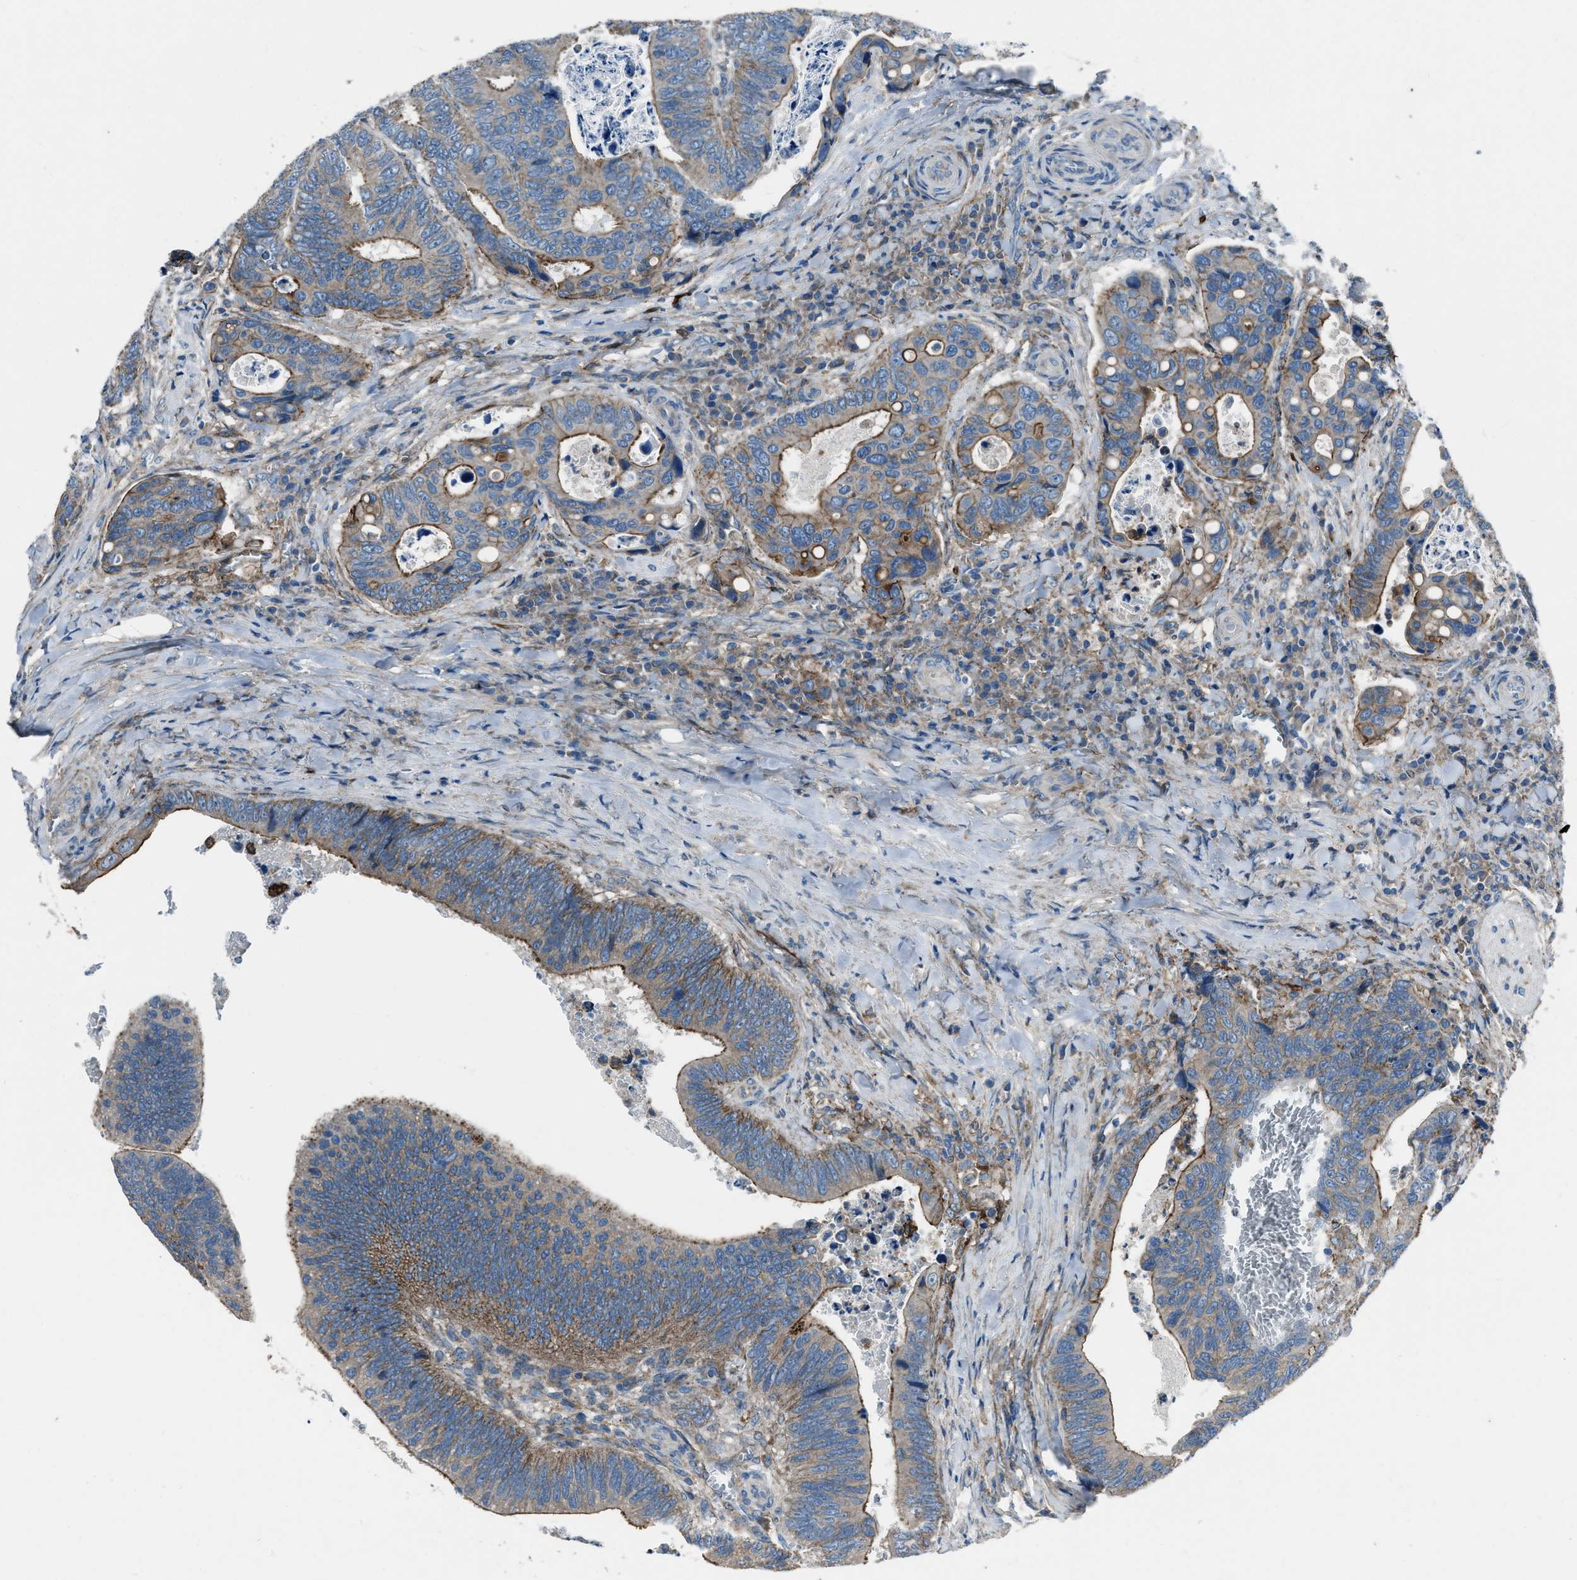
{"staining": {"intensity": "moderate", "quantity": "25%-75%", "location": "cytoplasmic/membranous"}, "tissue": "colorectal cancer", "cell_type": "Tumor cells", "image_type": "cancer", "snomed": [{"axis": "morphology", "description": "Inflammation, NOS"}, {"axis": "morphology", "description": "Adenocarcinoma, NOS"}, {"axis": "topography", "description": "Colon"}], "caption": "Protein staining by IHC demonstrates moderate cytoplasmic/membranous positivity in about 25%-75% of tumor cells in colorectal adenocarcinoma.", "gene": "SVIL", "patient": {"sex": "male", "age": 72}}